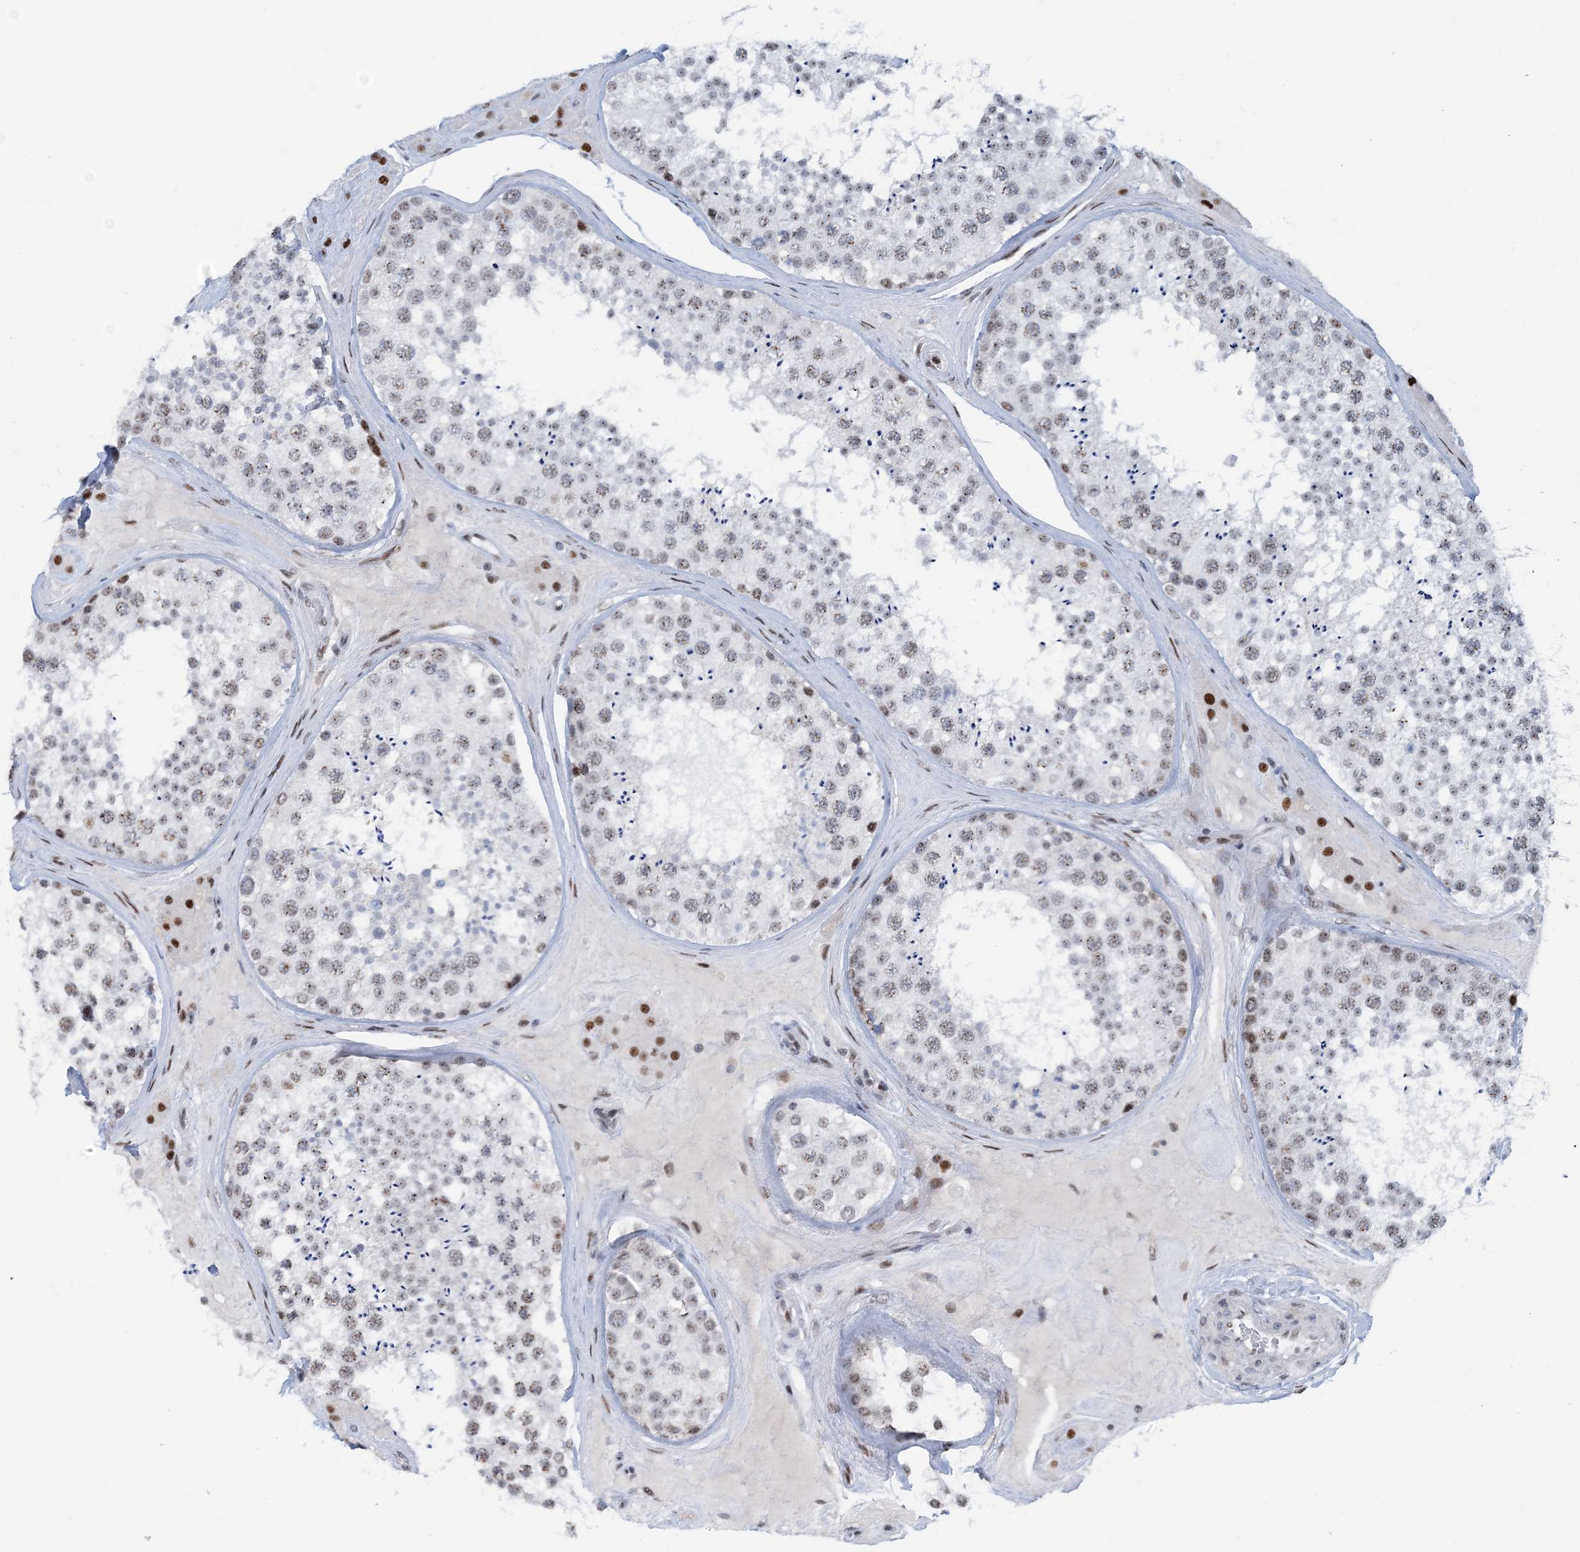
{"staining": {"intensity": "moderate", "quantity": "25%-75%", "location": "nuclear"}, "tissue": "testis", "cell_type": "Cells in seminiferous ducts", "image_type": "normal", "snomed": [{"axis": "morphology", "description": "Normal tissue, NOS"}, {"axis": "topography", "description": "Testis"}], "caption": "Approximately 25%-75% of cells in seminiferous ducts in benign human testis show moderate nuclear protein staining as visualized by brown immunohistochemical staining.", "gene": "HEMK1", "patient": {"sex": "male", "age": 46}}